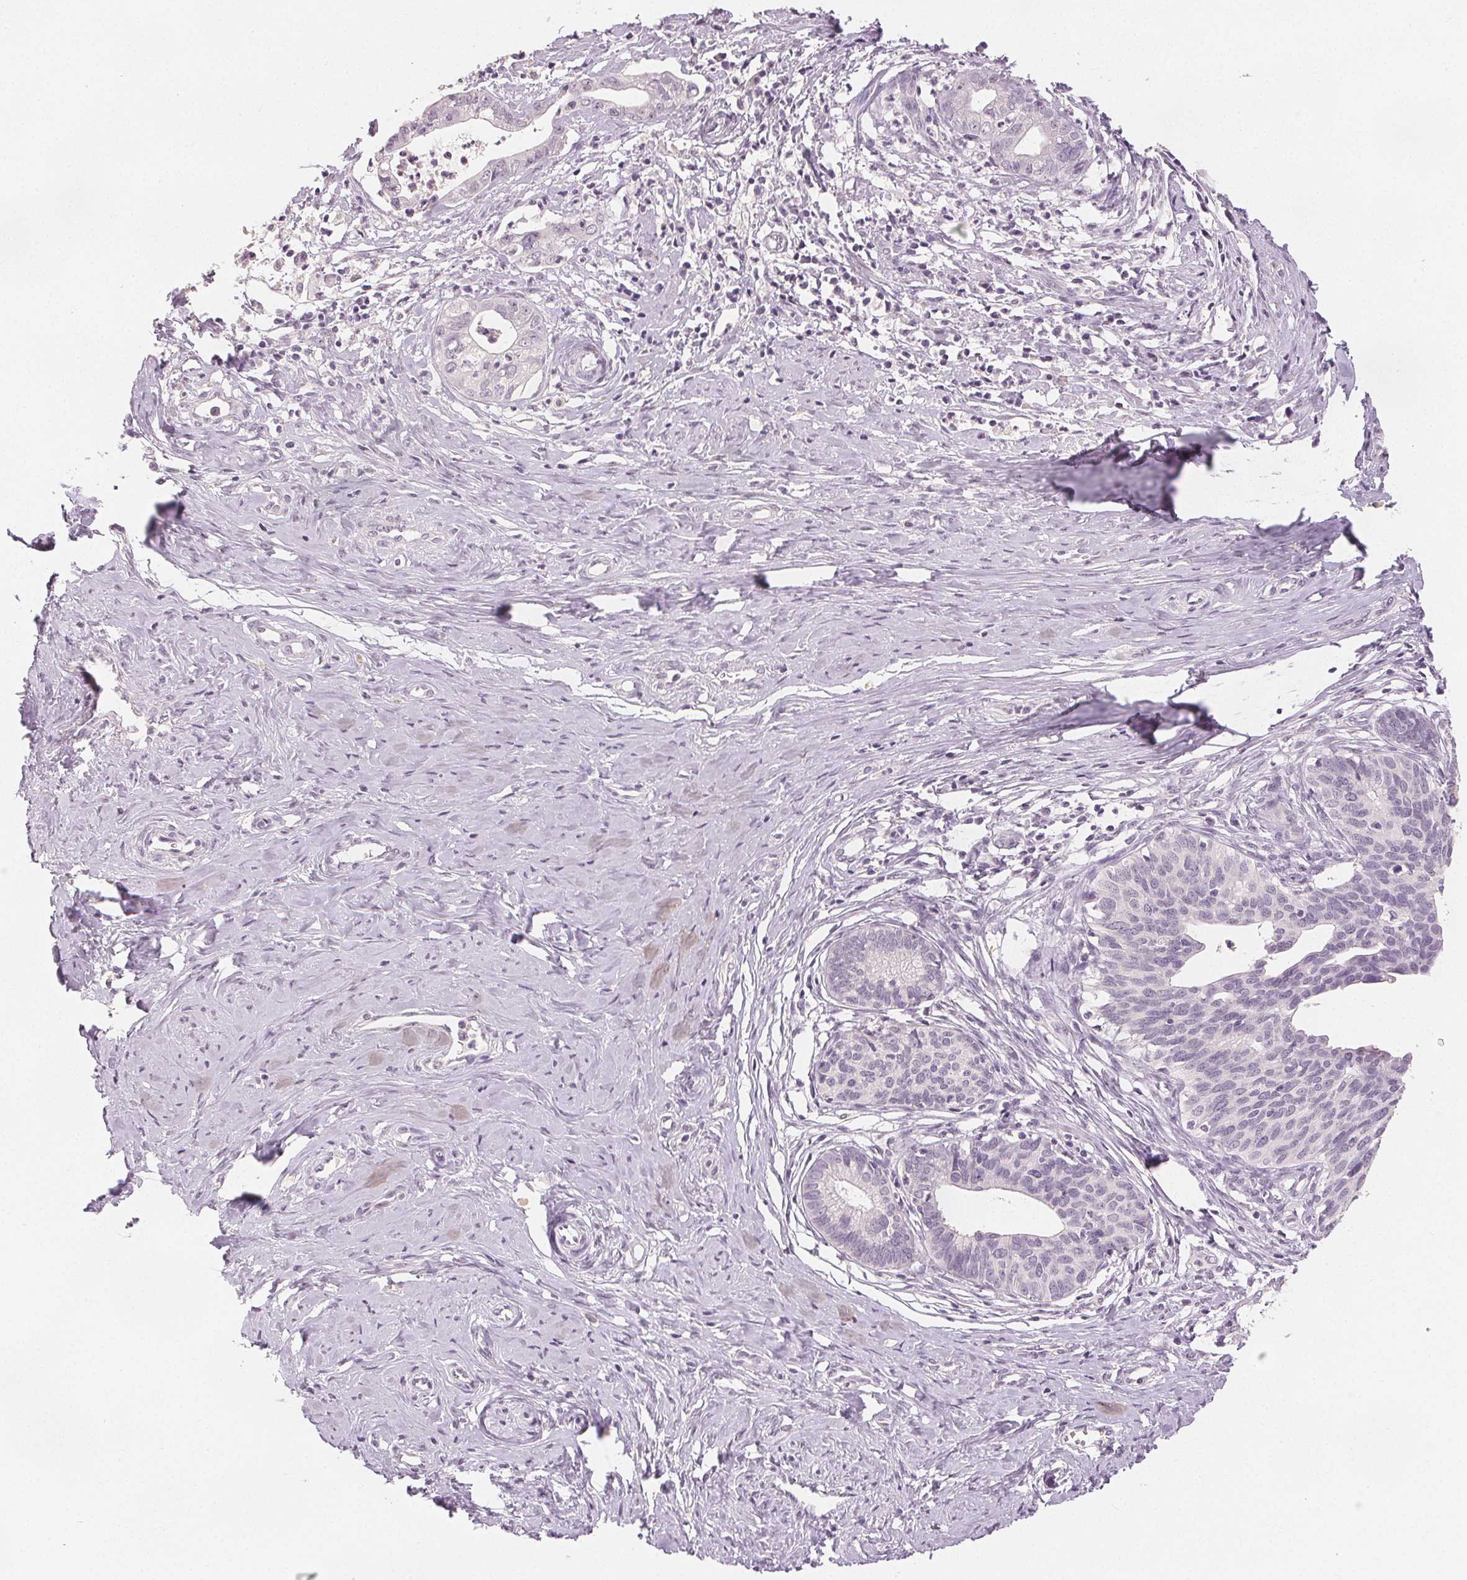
{"staining": {"intensity": "negative", "quantity": "none", "location": "none"}, "tissue": "cervical cancer", "cell_type": "Tumor cells", "image_type": "cancer", "snomed": [{"axis": "morphology", "description": "Normal tissue, NOS"}, {"axis": "morphology", "description": "Adenocarcinoma, NOS"}, {"axis": "topography", "description": "Cervix"}], "caption": "The photomicrograph demonstrates no significant staining in tumor cells of cervical adenocarcinoma.", "gene": "SLC27A5", "patient": {"sex": "female", "age": 38}}